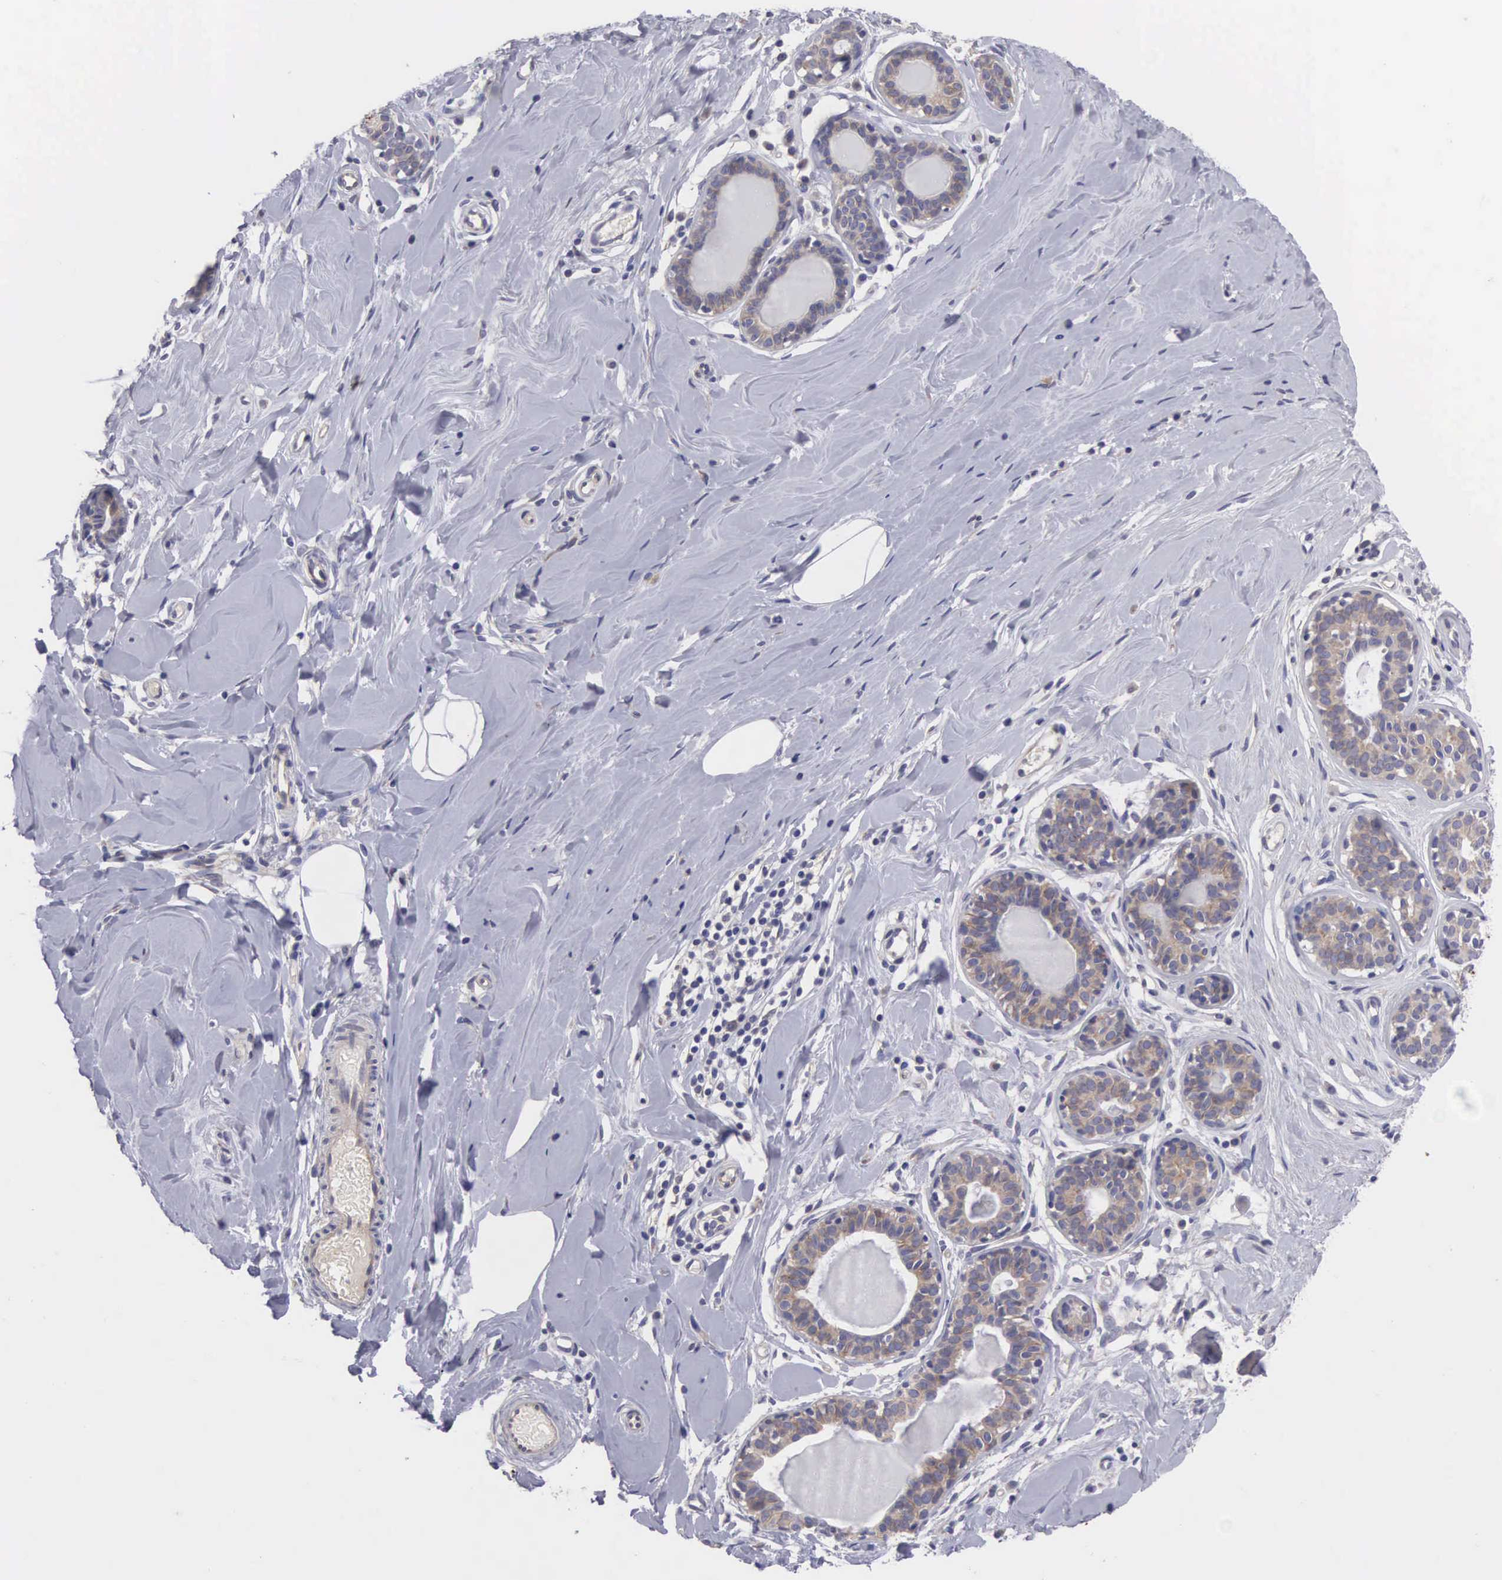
{"staining": {"intensity": "negative", "quantity": "none", "location": "none"}, "tissue": "breast", "cell_type": "Adipocytes", "image_type": "normal", "snomed": [{"axis": "morphology", "description": "Normal tissue, NOS"}, {"axis": "topography", "description": "Breast"}], "caption": "Adipocytes show no significant protein positivity in benign breast. (Brightfield microscopy of DAB (3,3'-diaminobenzidine) immunohistochemistry at high magnification).", "gene": "SLITRK4", "patient": {"sex": "female", "age": 44}}